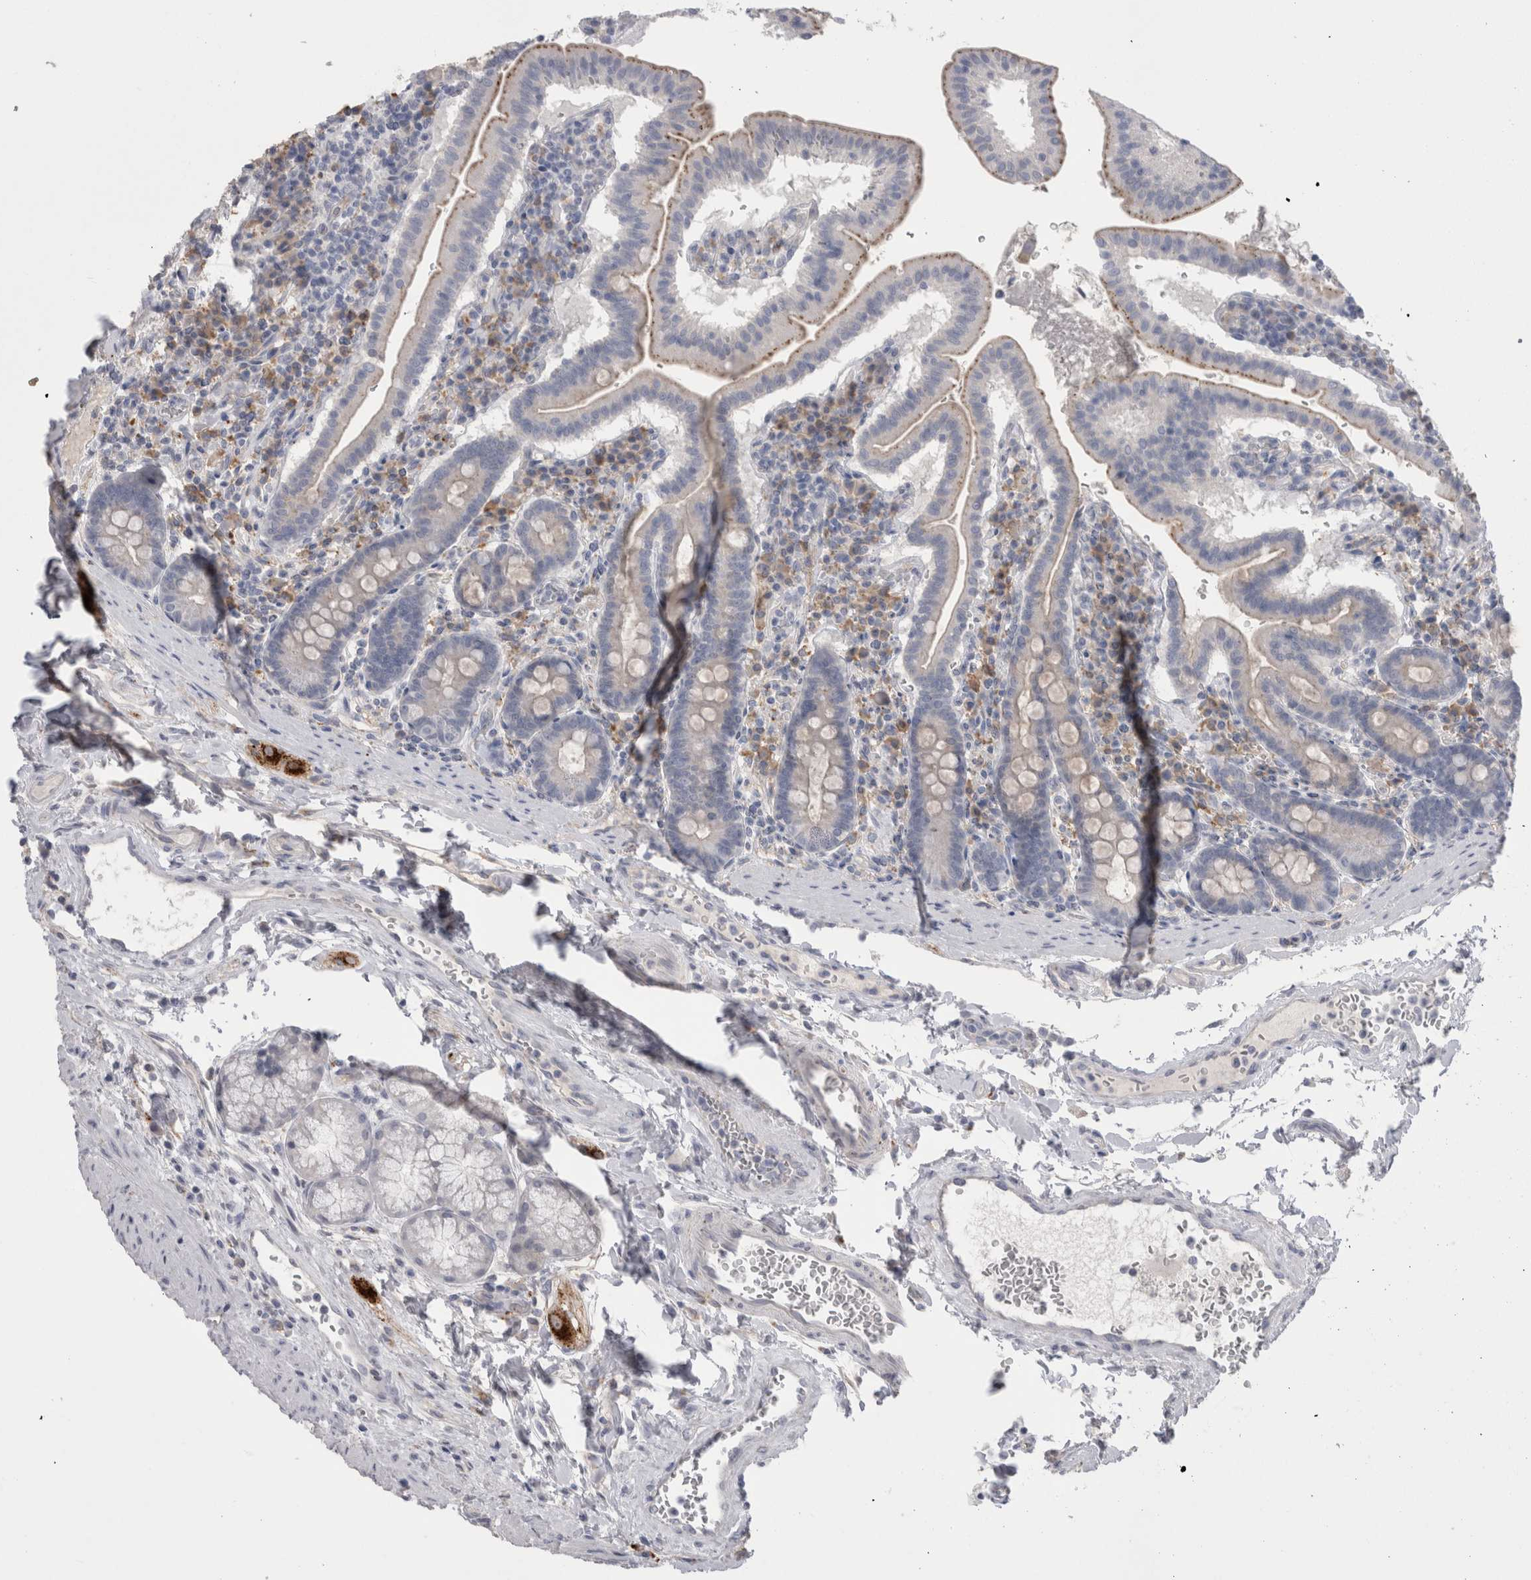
{"staining": {"intensity": "weak", "quantity": "25%-75%", "location": "cytoplasmic/membranous"}, "tissue": "duodenum", "cell_type": "Glandular cells", "image_type": "normal", "snomed": [{"axis": "morphology", "description": "Normal tissue, NOS"}, {"axis": "morphology", "description": "Adenocarcinoma, NOS"}, {"axis": "topography", "description": "Pancreas"}, {"axis": "topography", "description": "Duodenum"}], "caption": "This is an image of immunohistochemistry (IHC) staining of unremarkable duodenum, which shows weak expression in the cytoplasmic/membranous of glandular cells.", "gene": "EPDR1", "patient": {"sex": "male", "age": 50}}